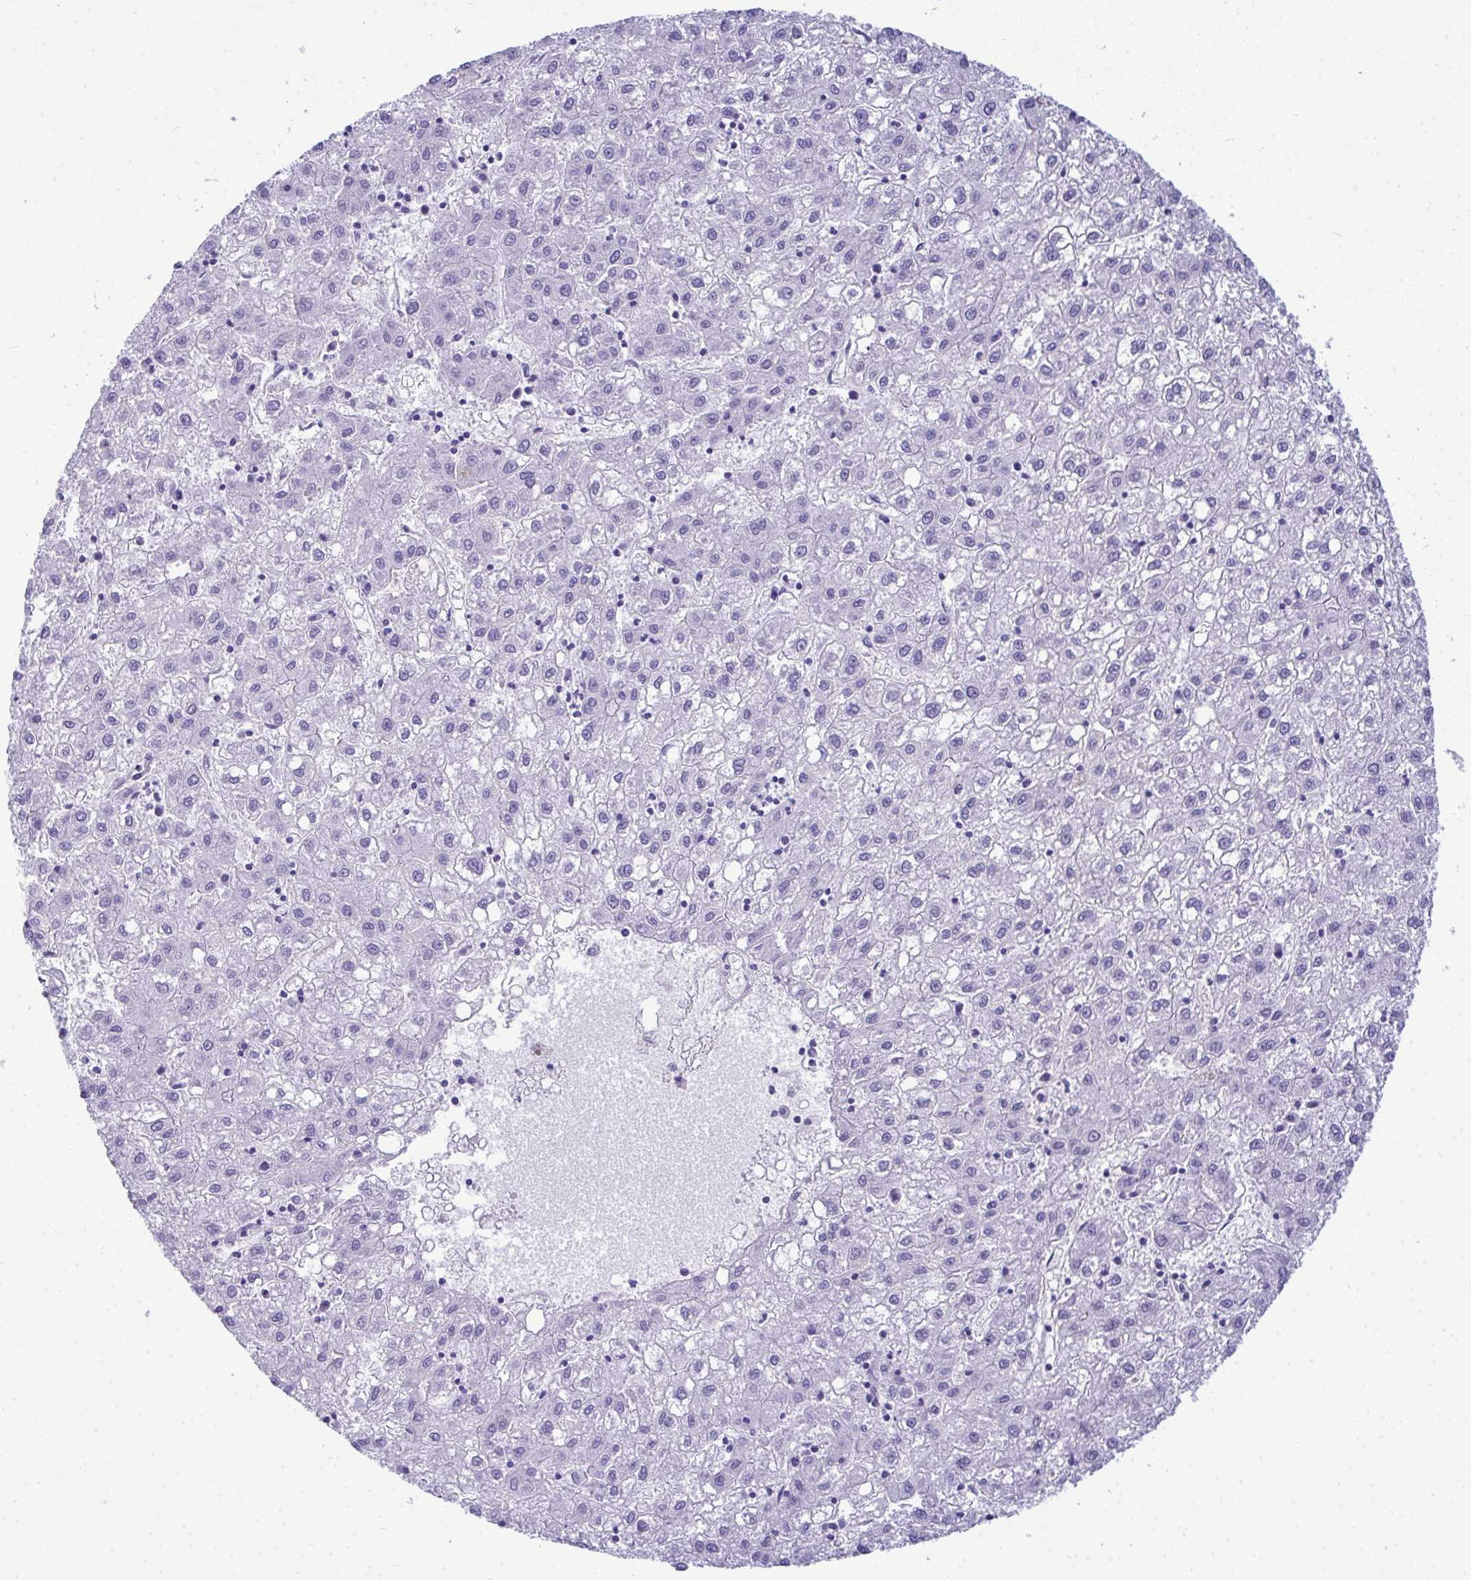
{"staining": {"intensity": "negative", "quantity": "none", "location": "none"}, "tissue": "liver cancer", "cell_type": "Tumor cells", "image_type": "cancer", "snomed": [{"axis": "morphology", "description": "Carcinoma, Hepatocellular, NOS"}, {"axis": "topography", "description": "Liver"}], "caption": "DAB immunohistochemical staining of liver cancer (hepatocellular carcinoma) shows no significant positivity in tumor cells.", "gene": "TEAD4", "patient": {"sex": "male", "age": 72}}